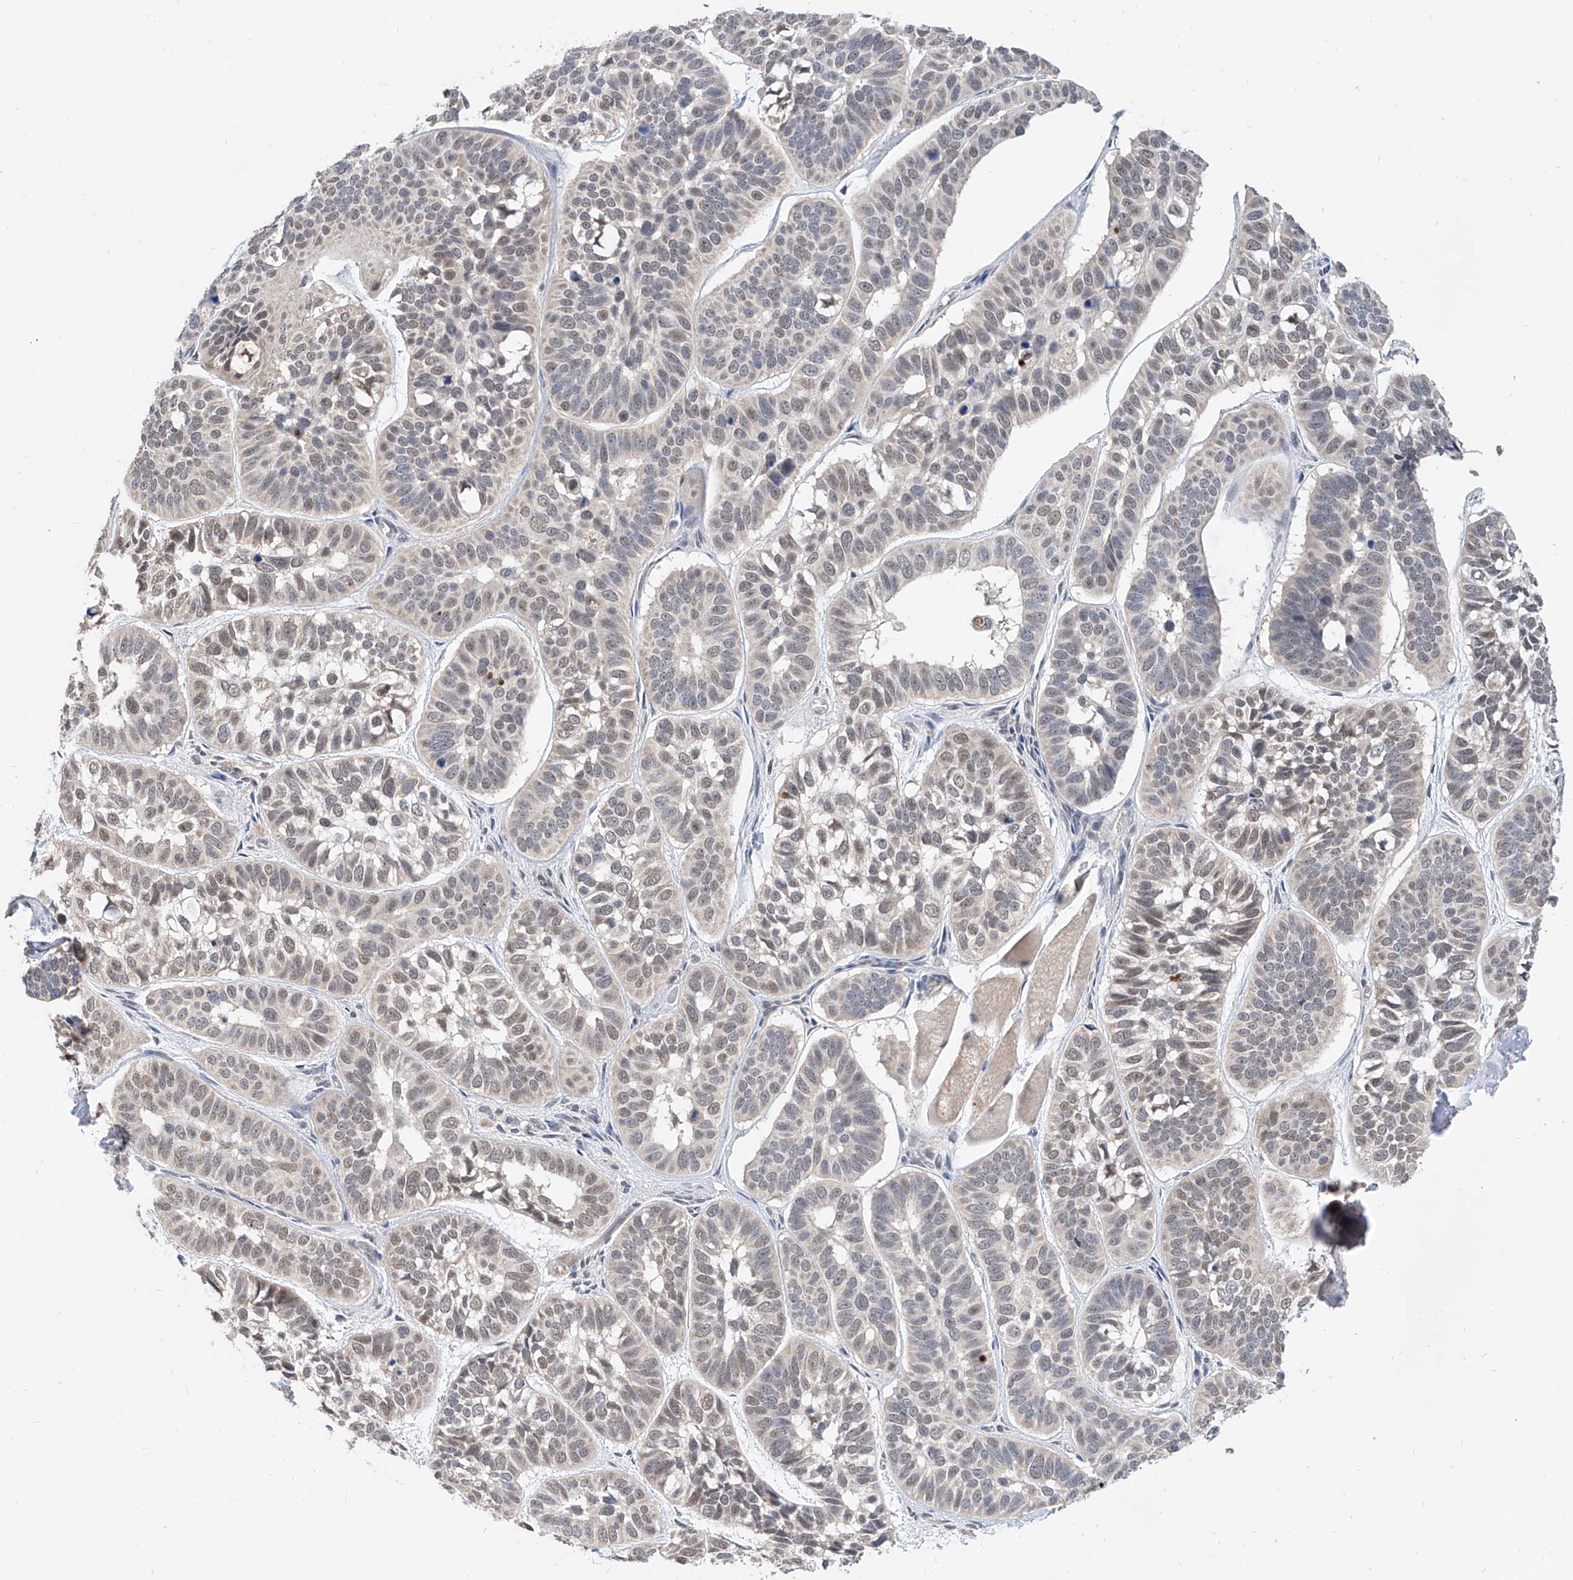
{"staining": {"intensity": "weak", "quantity": "<25%", "location": "nuclear"}, "tissue": "skin cancer", "cell_type": "Tumor cells", "image_type": "cancer", "snomed": [{"axis": "morphology", "description": "Basal cell carcinoma"}, {"axis": "topography", "description": "Skin"}], "caption": "The image demonstrates no significant staining in tumor cells of basal cell carcinoma (skin).", "gene": "CARMIL3", "patient": {"sex": "male", "age": 62}}